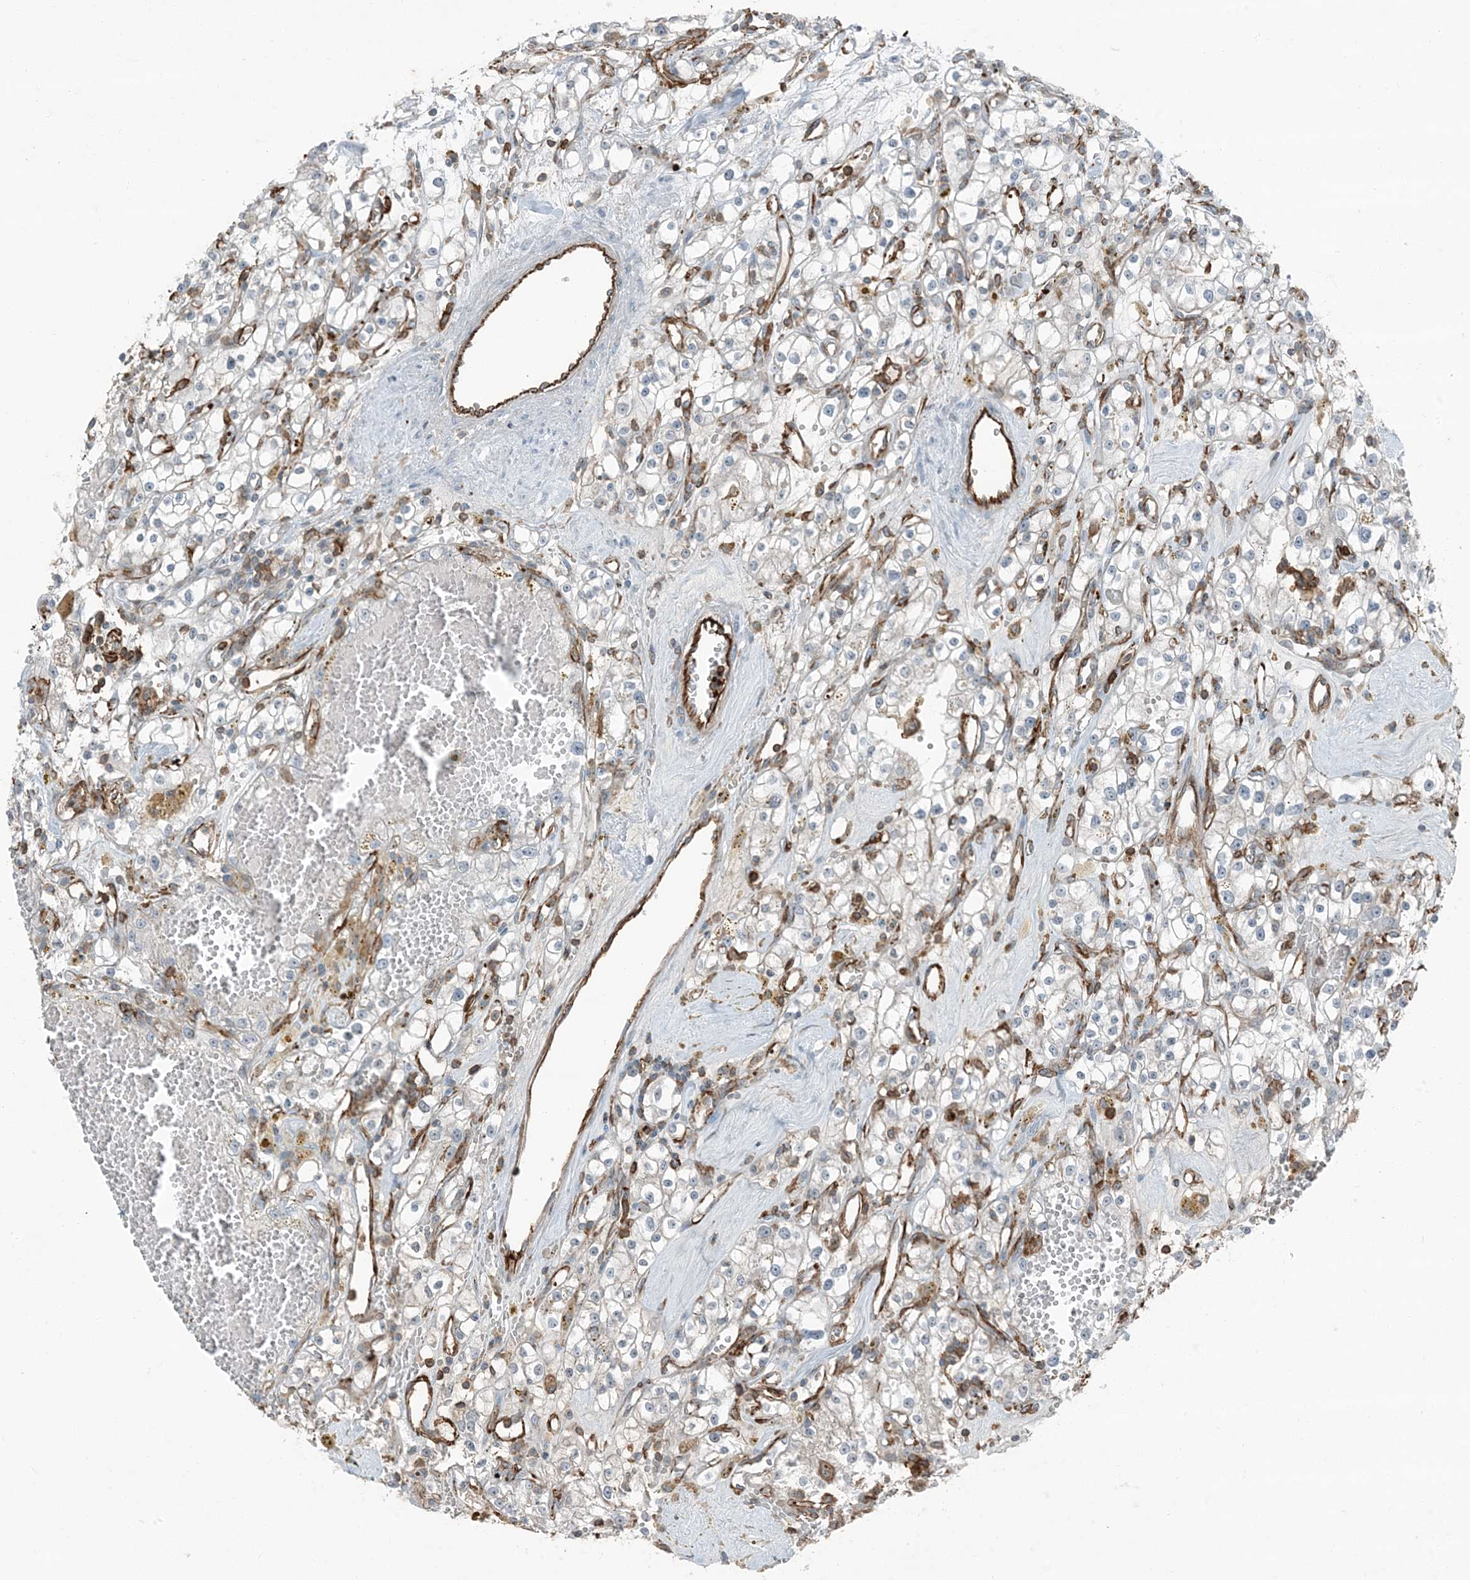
{"staining": {"intensity": "negative", "quantity": "none", "location": "none"}, "tissue": "renal cancer", "cell_type": "Tumor cells", "image_type": "cancer", "snomed": [{"axis": "morphology", "description": "Adenocarcinoma, NOS"}, {"axis": "topography", "description": "Kidney"}], "caption": "There is no significant positivity in tumor cells of renal cancer (adenocarcinoma). Nuclei are stained in blue.", "gene": "APOBEC3C", "patient": {"sex": "male", "age": 56}}